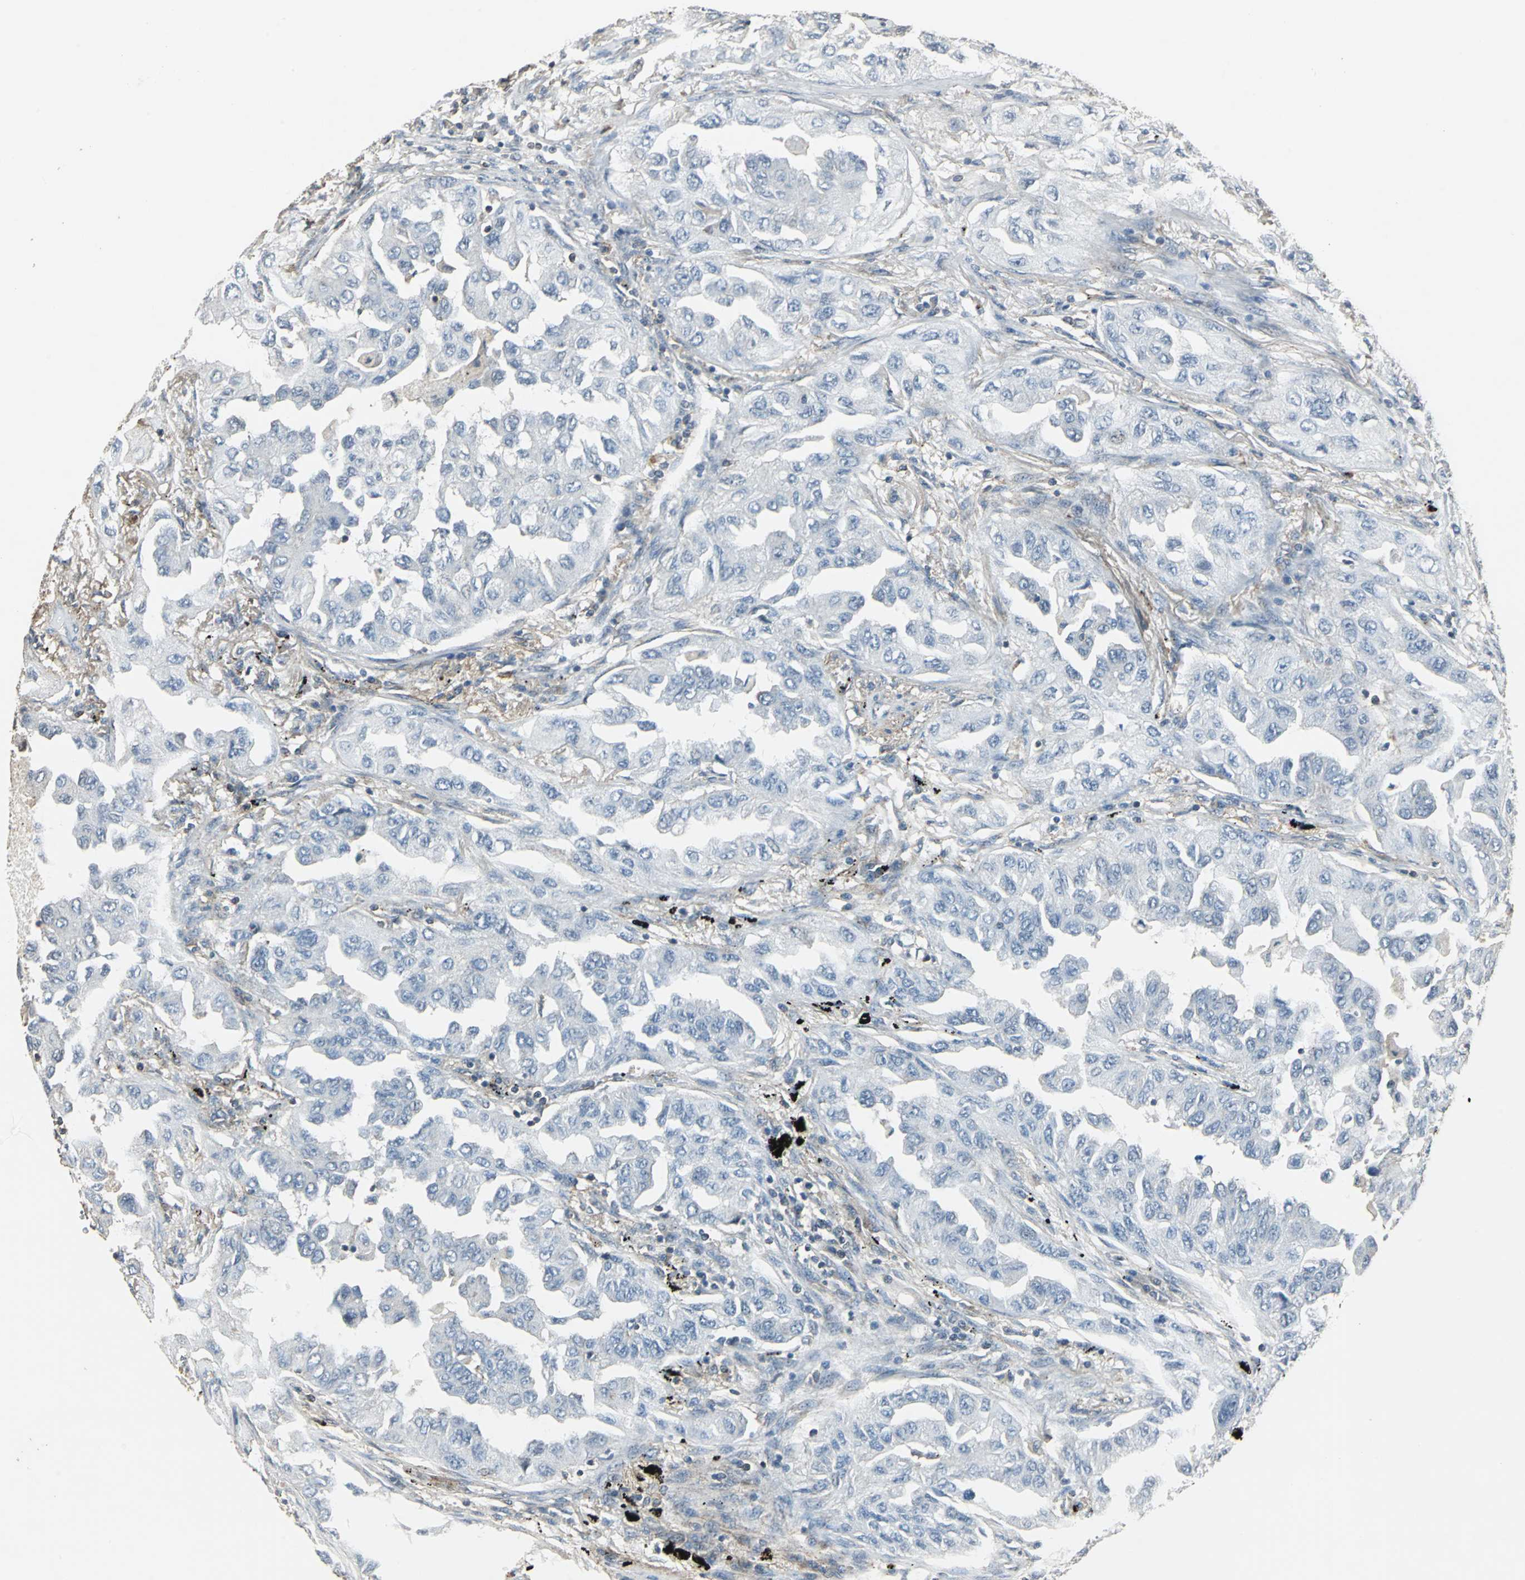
{"staining": {"intensity": "negative", "quantity": "none", "location": "none"}, "tissue": "lung cancer", "cell_type": "Tumor cells", "image_type": "cancer", "snomed": [{"axis": "morphology", "description": "Adenocarcinoma, NOS"}, {"axis": "topography", "description": "Lung"}], "caption": "DAB (3,3'-diaminobenzidine) immunohistochemical staining of adenocarcinoma (lung) reveals no significant expression in tumor cells. (DAB (3,3'-diaminobenzidine) IHC visualized using brightfield microscopy, high magnification).", "gene": "DNAJB4", "patient": {"sex": "female", "age": 65}}